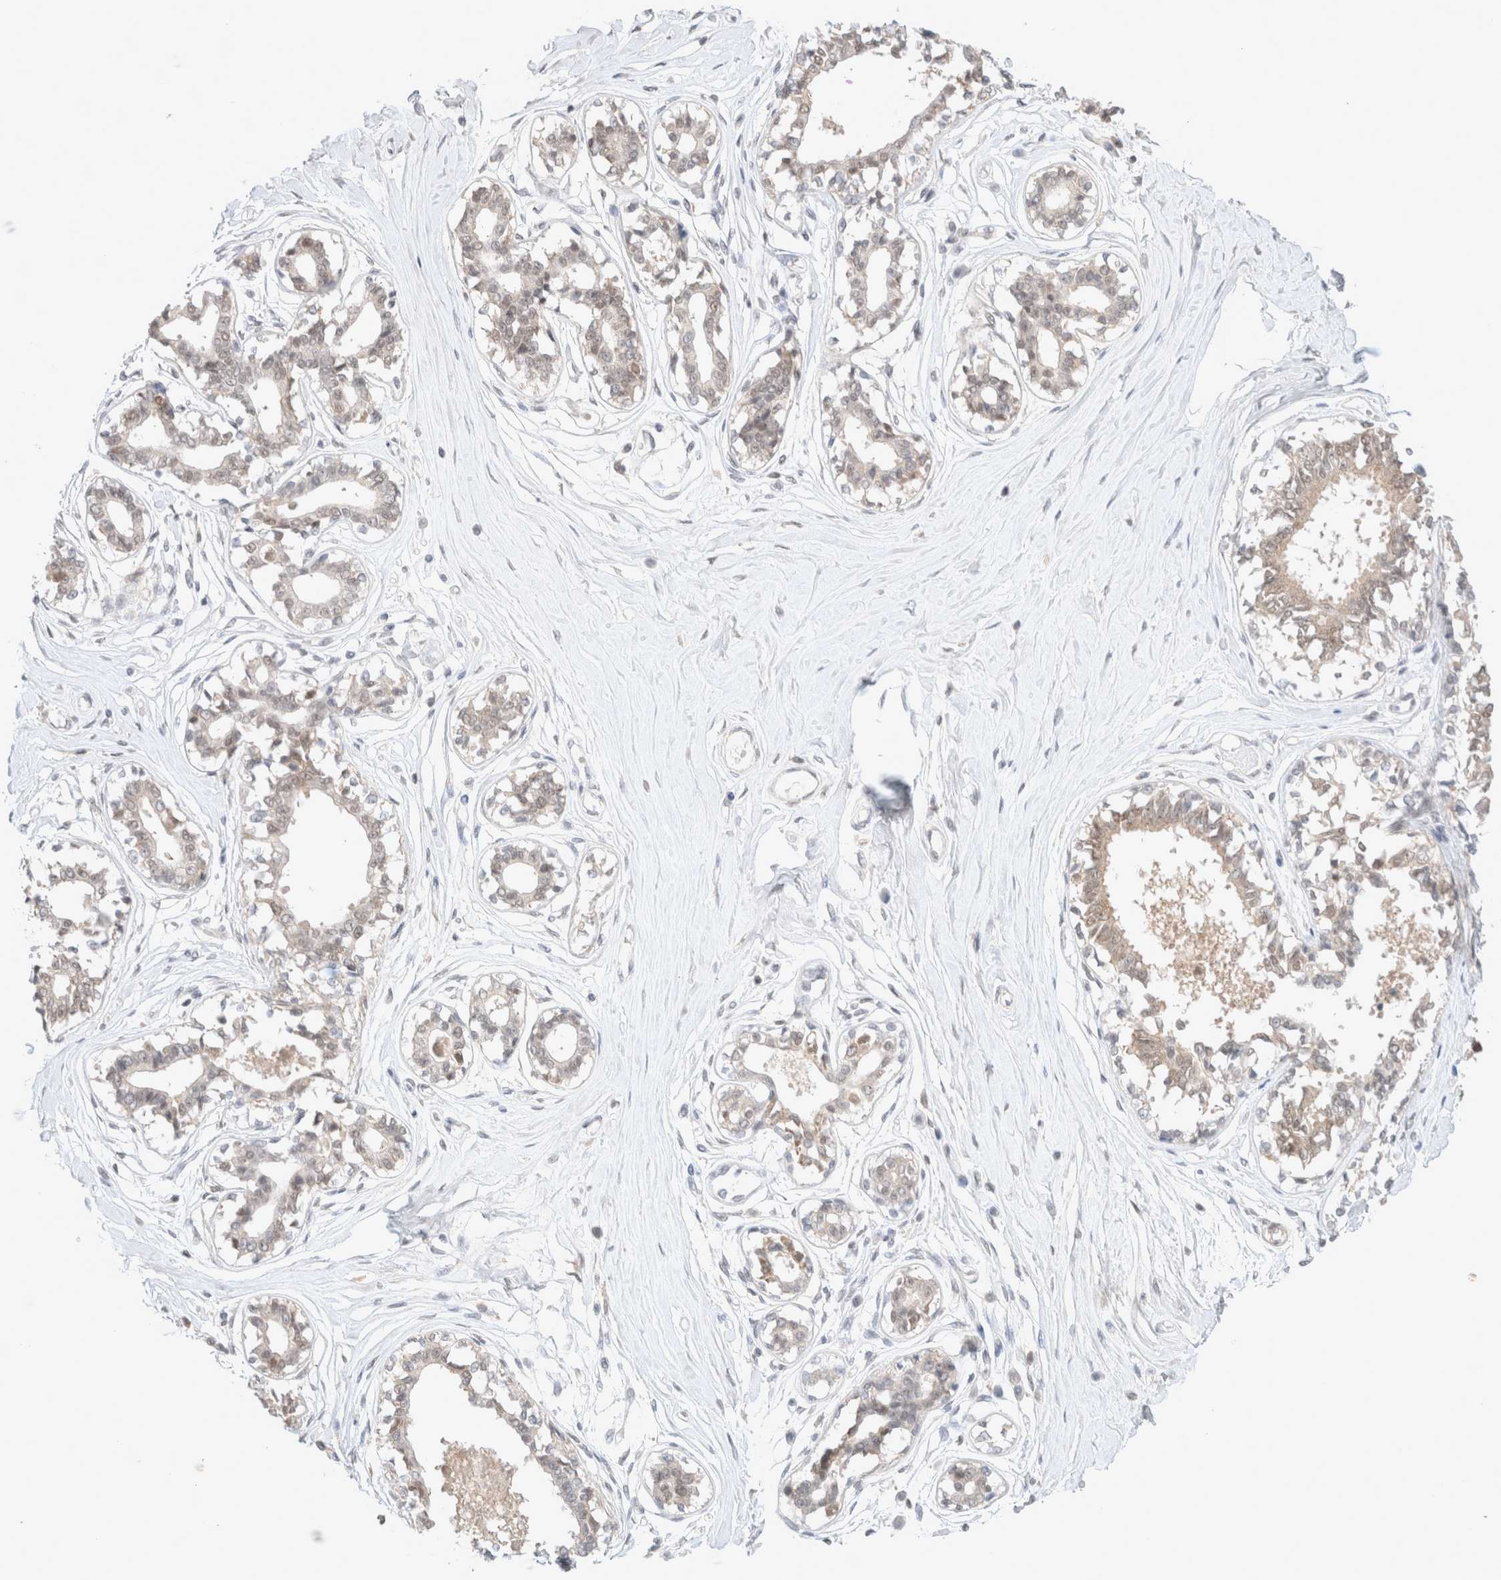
{"staining": {"intensity": "negative", "quantity": "none", "location": "none"}, "tissue": "breast", "cell_type": "Adipocytes", "image_type": "normal", "snomed": [{"axis": "morphology", "description": "Normal tissue, NOS"}, {"axis": "topography", "description": "Breast"}], "caption": "Immunohistochemical staining of benign breast demonstrates no significant expression in adipocytes. (IHC, brightfield microscopy, high magnification).", "gene": "FBXO42", "patient": {"sex": "female", "age": 45}}